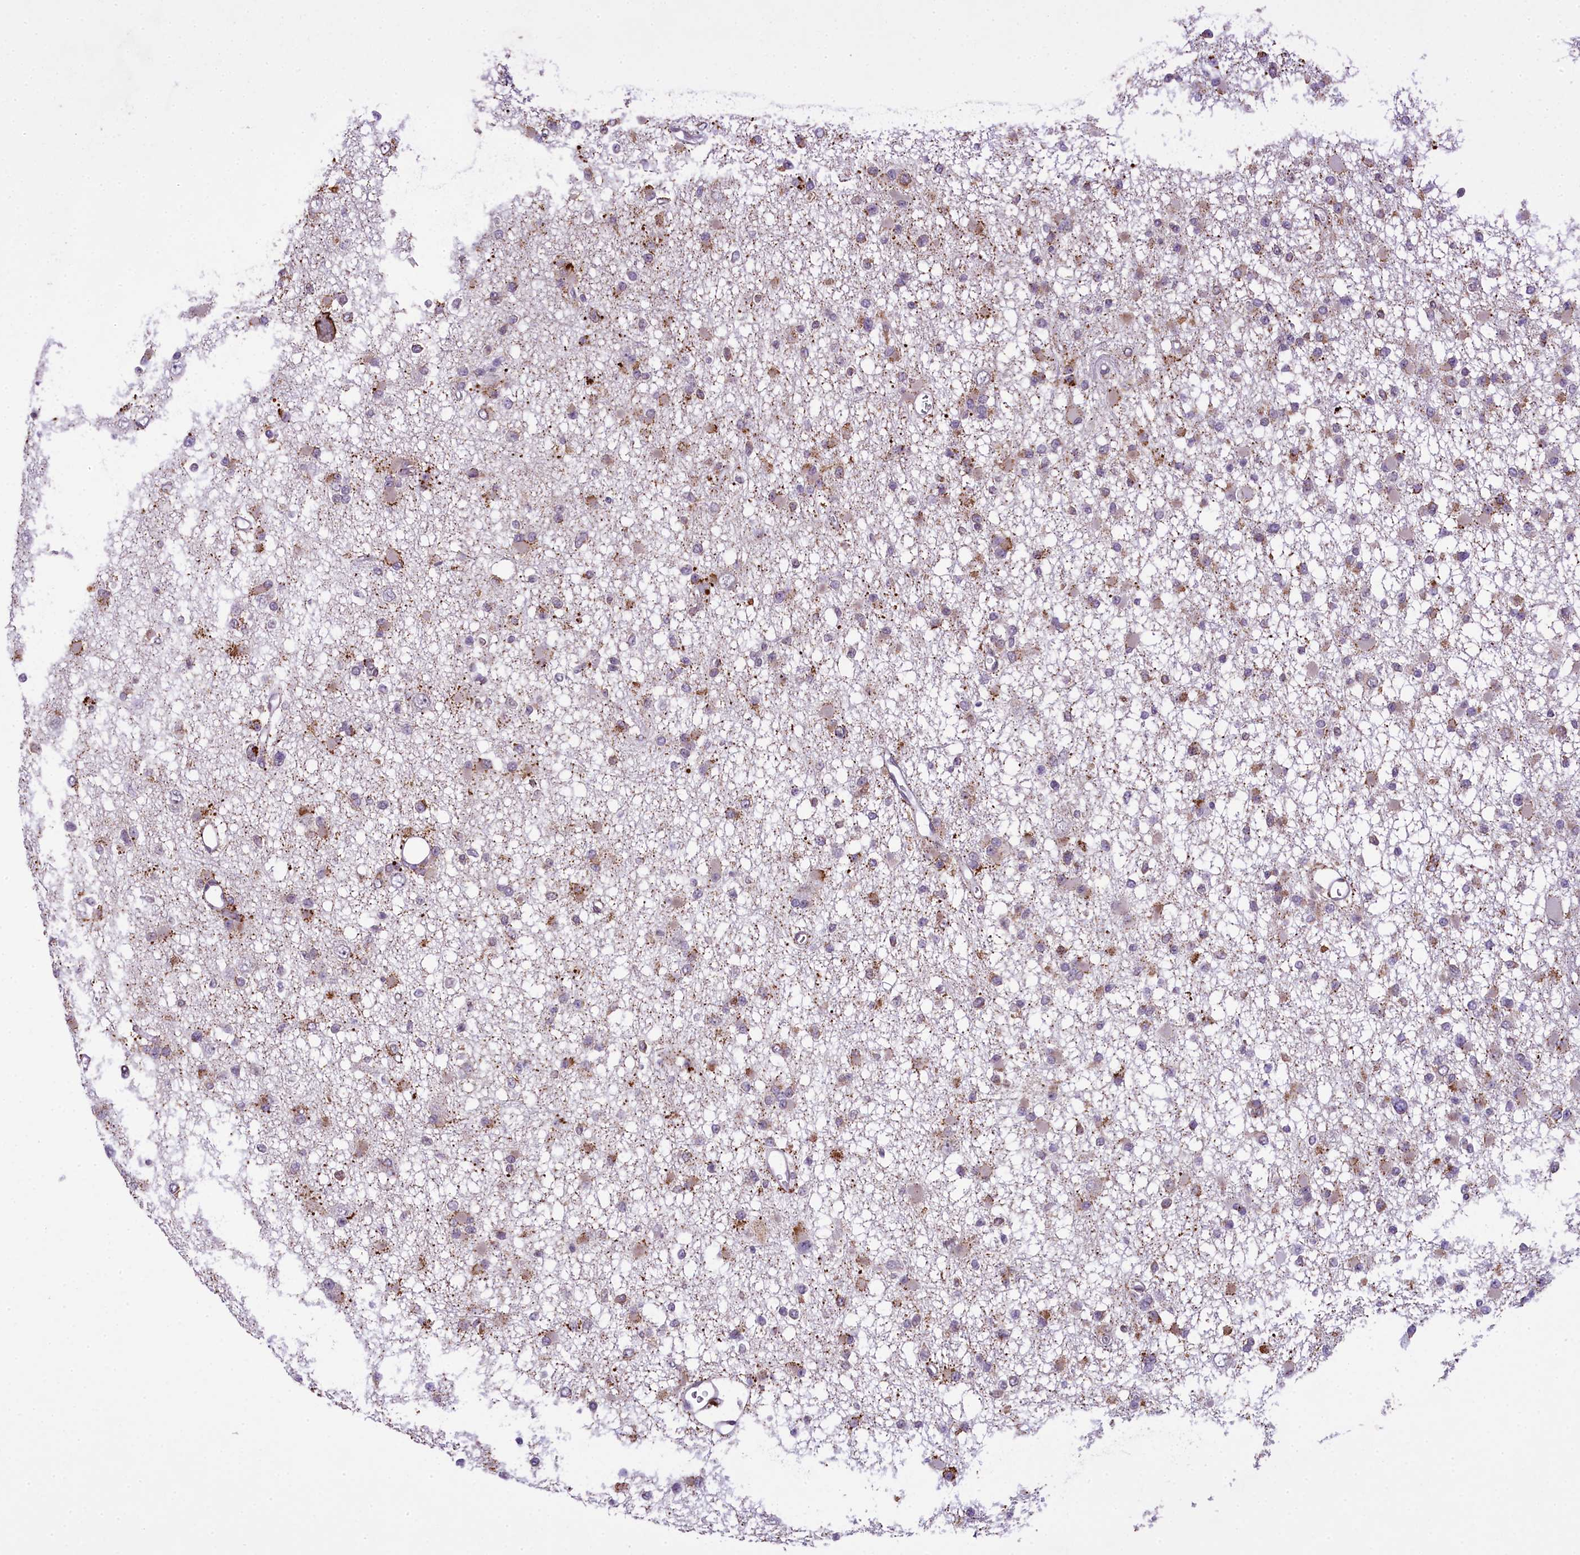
{"staining": {"intensity": "weak", "quantity": "<25%", "location": "cytoplasmic/membranous"}, "tissue": "glioma", "cell_type": "Tumor cells", "image_type": "cancer", "snomed": [{"axis": "morphology", "description": "Glioma, malignant, Low grade"}, {"axis": "topography", "description": "Brain"}], "caption": "DAB (3,3'-diaminobenzidine) immunohistochemical staining of human glioma demonstrates no significant staining in tumor cells.", "gene": "RBBP8", "patient": {"sex": "female", "age": 22}}